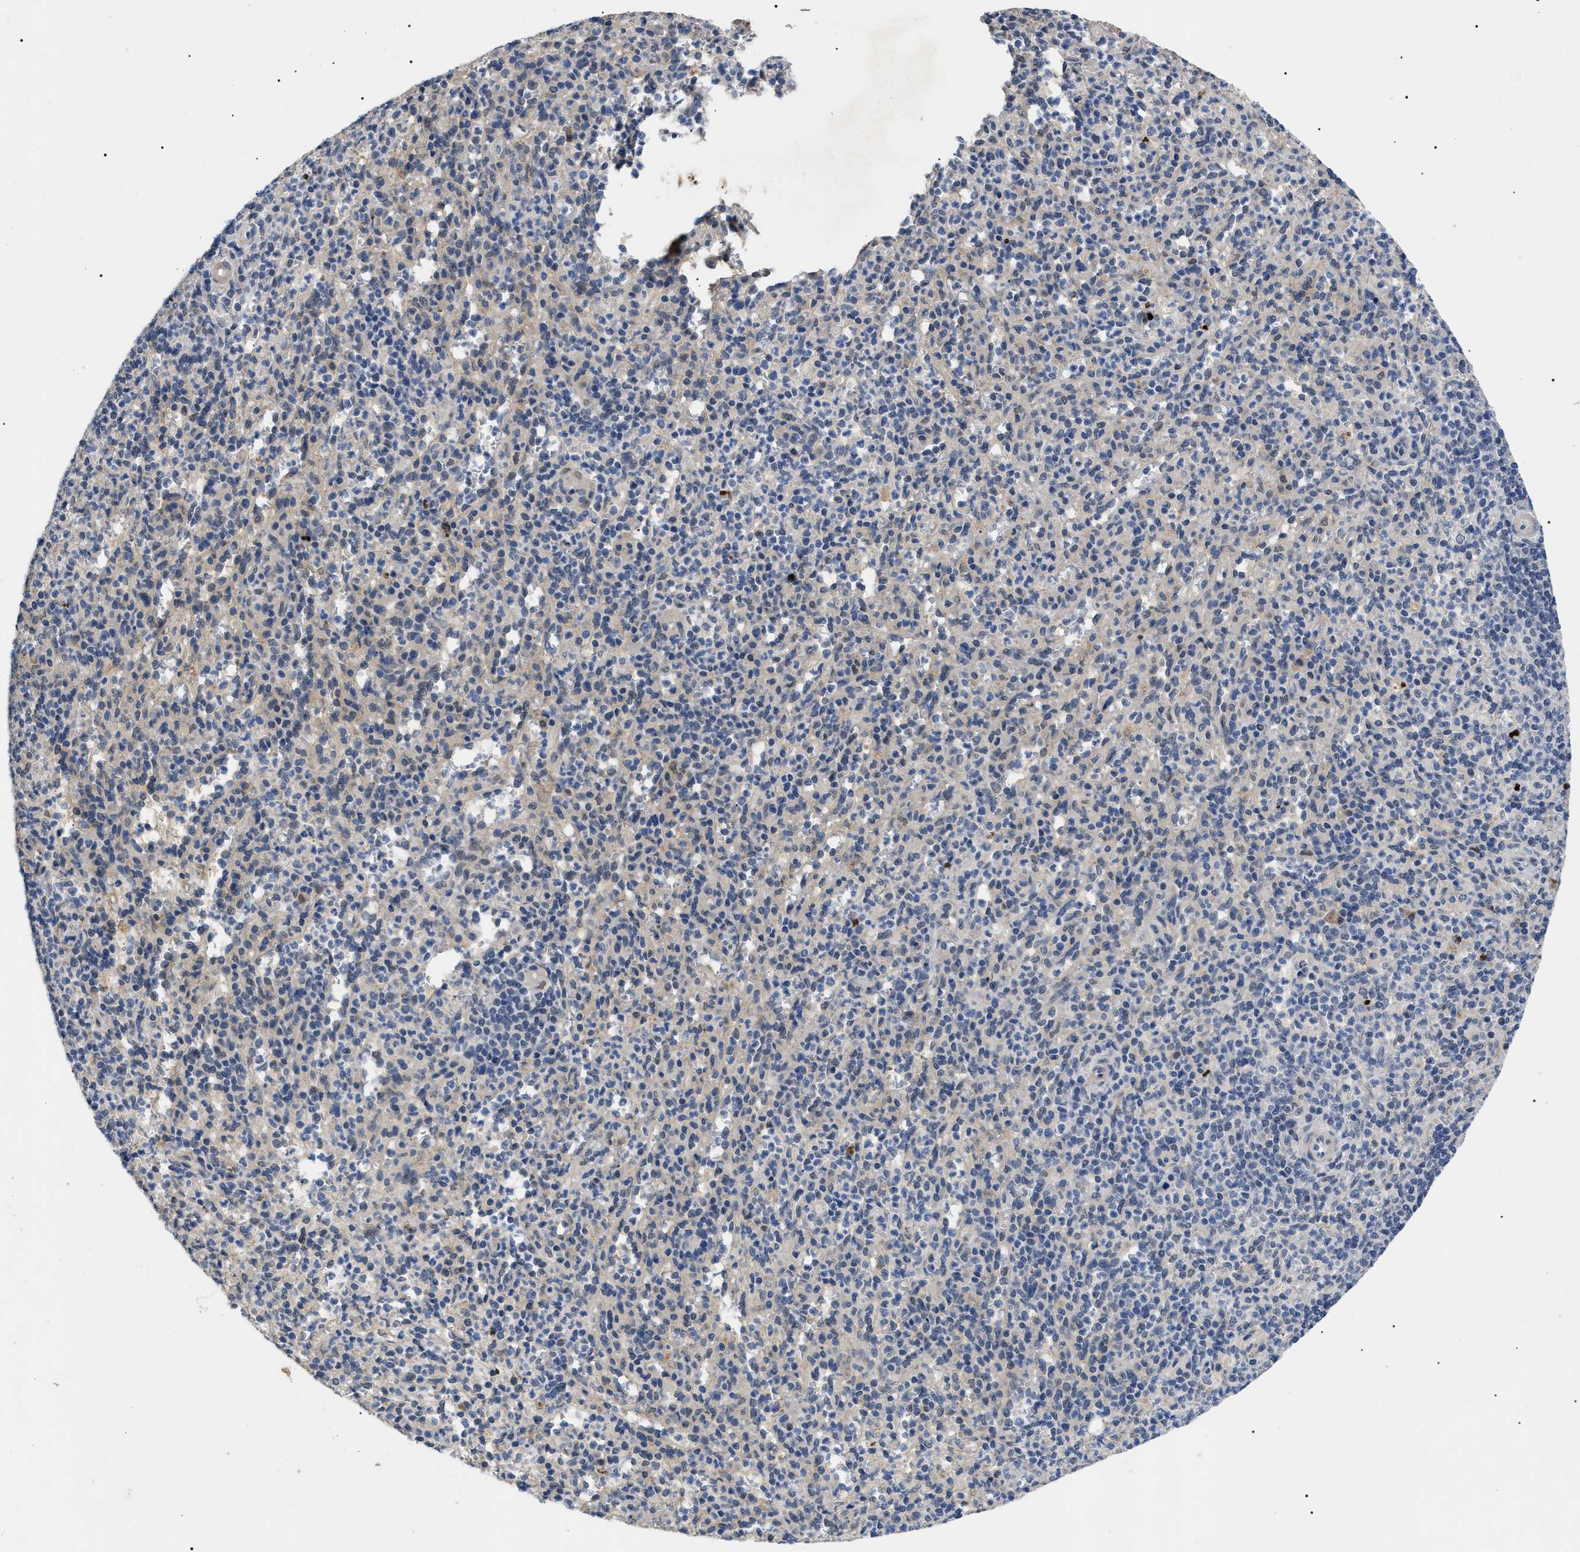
{"staining": {"intensity": "weak", "quantity": ">75%", "location": "cytoplasmic/membranous"}, "tissue": "spleen", "cell_type": "Cells in red pulp", "image_type": "normal", "snomed": [{"axis": "morphology", "description": "Normal tissue, NOS"}, {"axis": "topography", "description": "Spleen"}], "caption": "Protein staining of benign spleen exhibits weak cytoplasmic/membranous expression in about >75% of cells in red pulp.", "gene": "CRCP", "patient": {"sex": "male", "age": 36}}